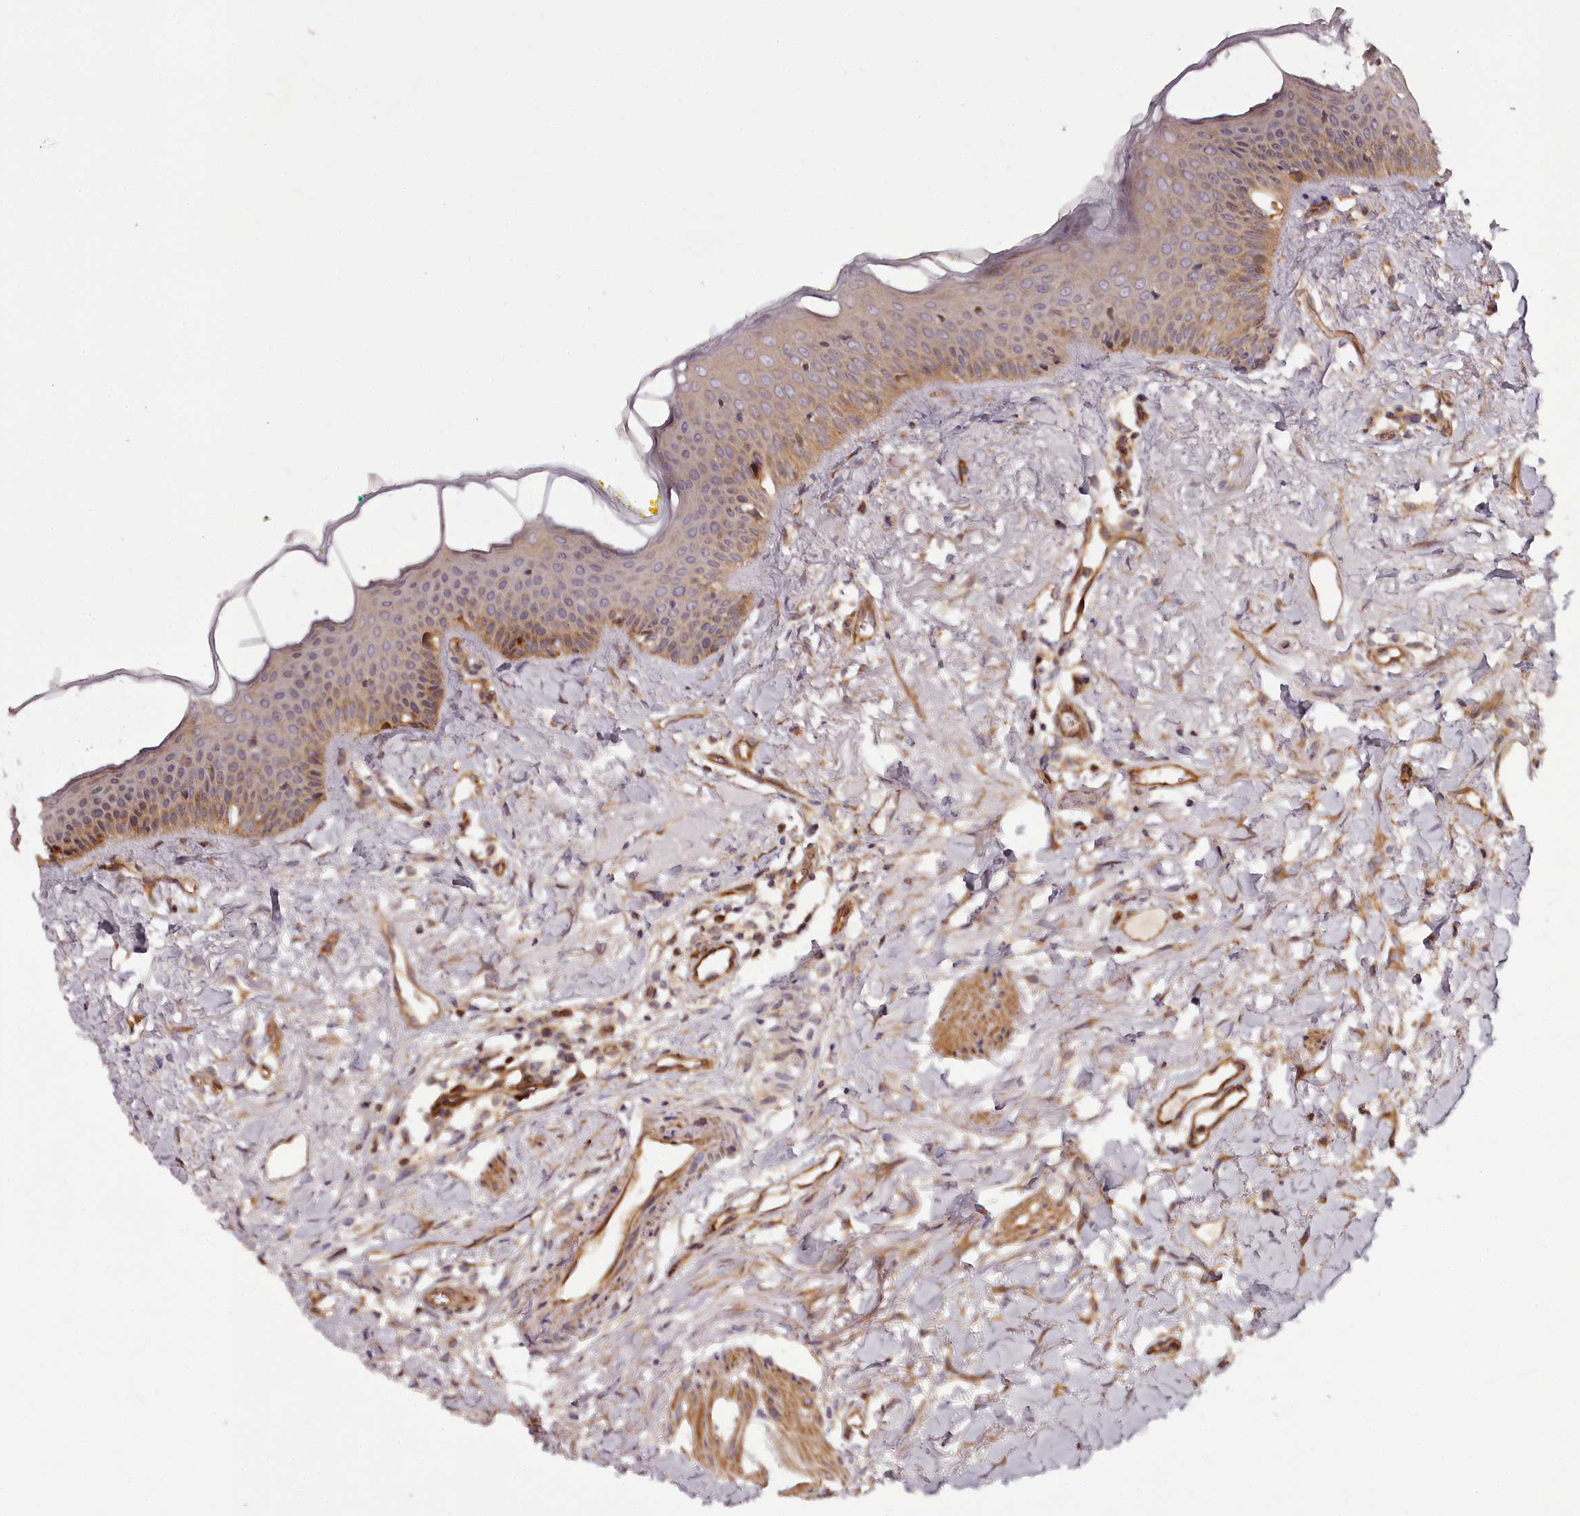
{"staining": {"intensity": "moderate", "quantity": ">75%", "location": "cytoplasmic/membranous"}, "tissue": "oral mucosa", "cell_type": "Squamous epithelial cells", "image_type": "normal", "snomed": [{"axis": "morphology", "description": "Normal tissue, NOS"}, {"axis": "topography", "description": "Oral tissue"}], "caption": "Protein expression by IHC exhibits moderate cytoplasmic/membranous staining in about >75% of squamous epithelial cells in unremarkable oral mucosa. The staining is performed using DAB (3,3'-diaminobenzidine) brown chromogen to label protein expression. The nuclei are counter-stained blue using hematoxylin.", "gene": "TARS1", "patient": {"sex": "female", "age": 70}}